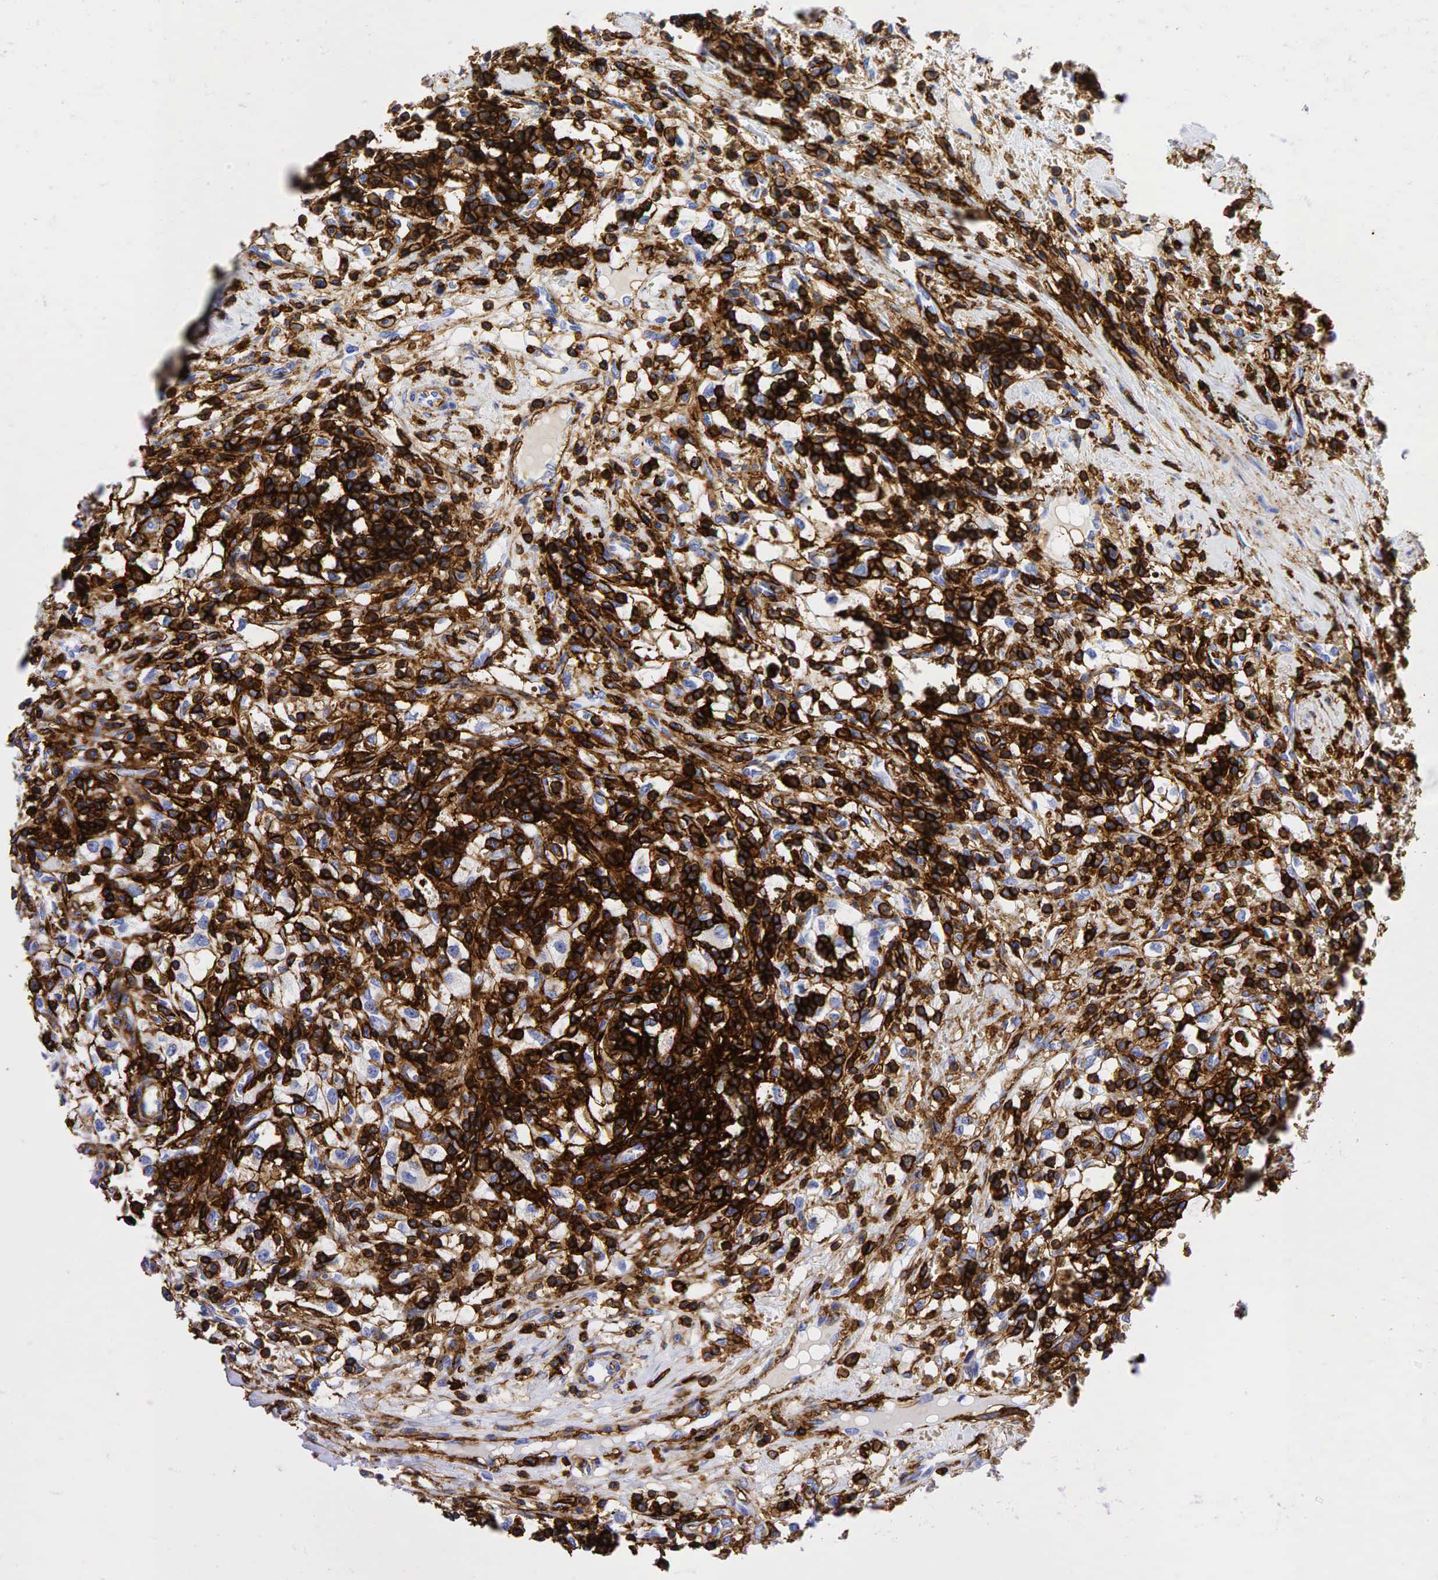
{"staining": {"intensity": "moderate", "quantity": "25%-75%", "location": "cytoplasmic/membranous"}, "tissue": "renal cancer", "cell_type": "Tumor cells", "image_type": "cancer", "snomed": [{"axis": "morphology", "description": "Adenocarcinoma, NOS"}, {"axis": "topography", "description": "Kidney"}], "caption": "Protein expression analysis of adenocarcinoma (renal) shows moderate cytoplasmic/membranous expression in approximately 25%-75% of tumor cells. (Stains: DAB (3,3'-diaminobenzidine) in brown, nuclei in blue, Microscopy: brightfield microscopy at high magnification).", "gene": "CD44", "patient": {"sex": "male", "age": 82}}